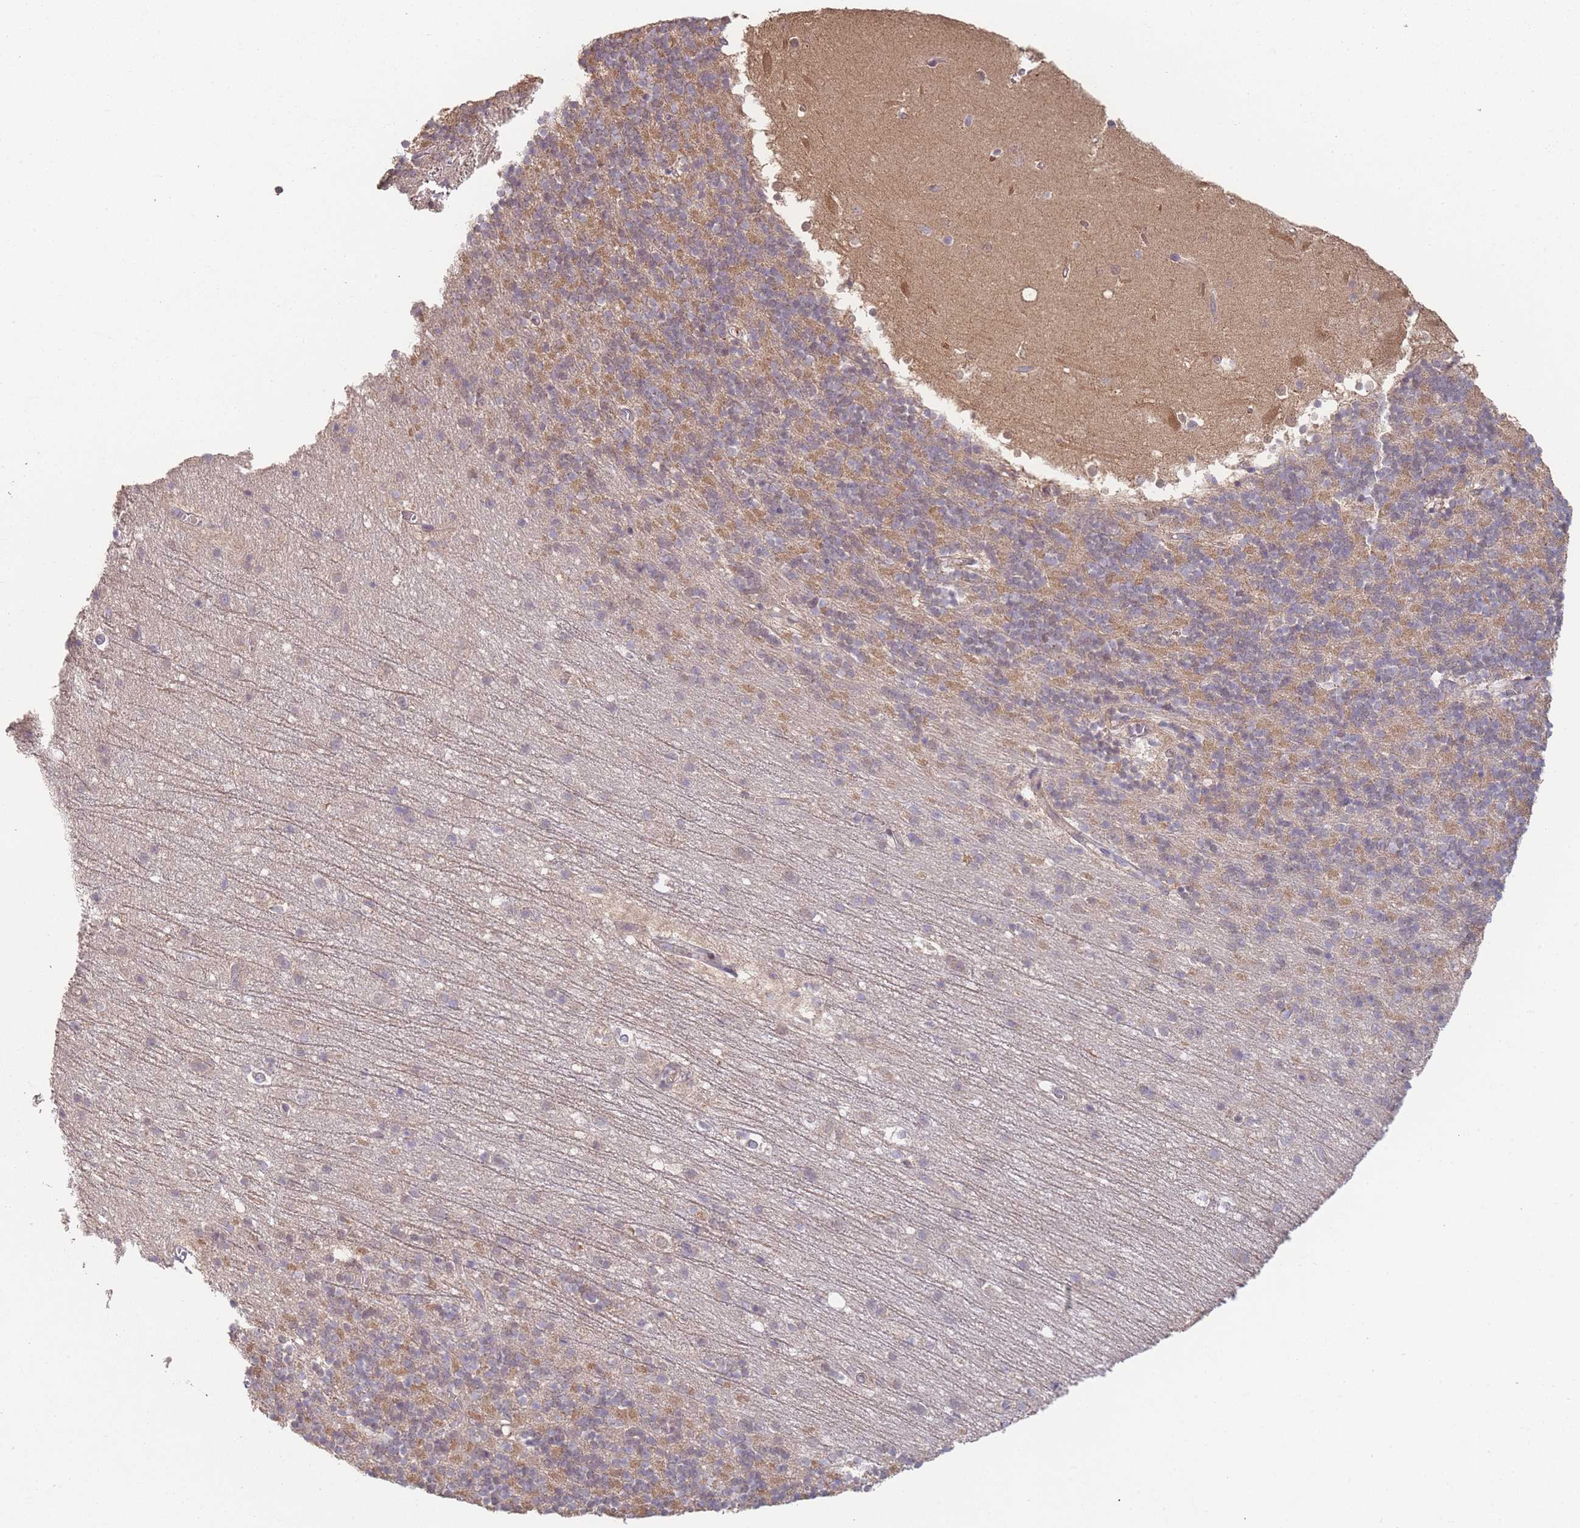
{"staining": {"intensity": "moderate", "quantity": "25%-75%", "location": "cytoplasmic/membranous"}, "tissue": "cerebellum", "cell_type": "Cells in granular layer", "image_type": "normal", "snomed": [{"axis": "morphology", "description": "Normal tissue, NOS"}, {"axis": "topography", "description": "Cerebellum"}], "caption": "High-magnification brightfield microscopy of benign cerebellum stained with DAB (3,3'-diaminobenzidine) (brown) and counterstained with hematoxylin (blue). cells in granular layer exhibit moderate cytoplasmic/membranous staining is seen in approximately25%-75% of cells. Using DAB (brown) and hematoxylin (blue) stains, captured at high magnification using brightfield microscopy.", "gene": "PXMP4", "patient": {"sex": "male", "age": 54}}